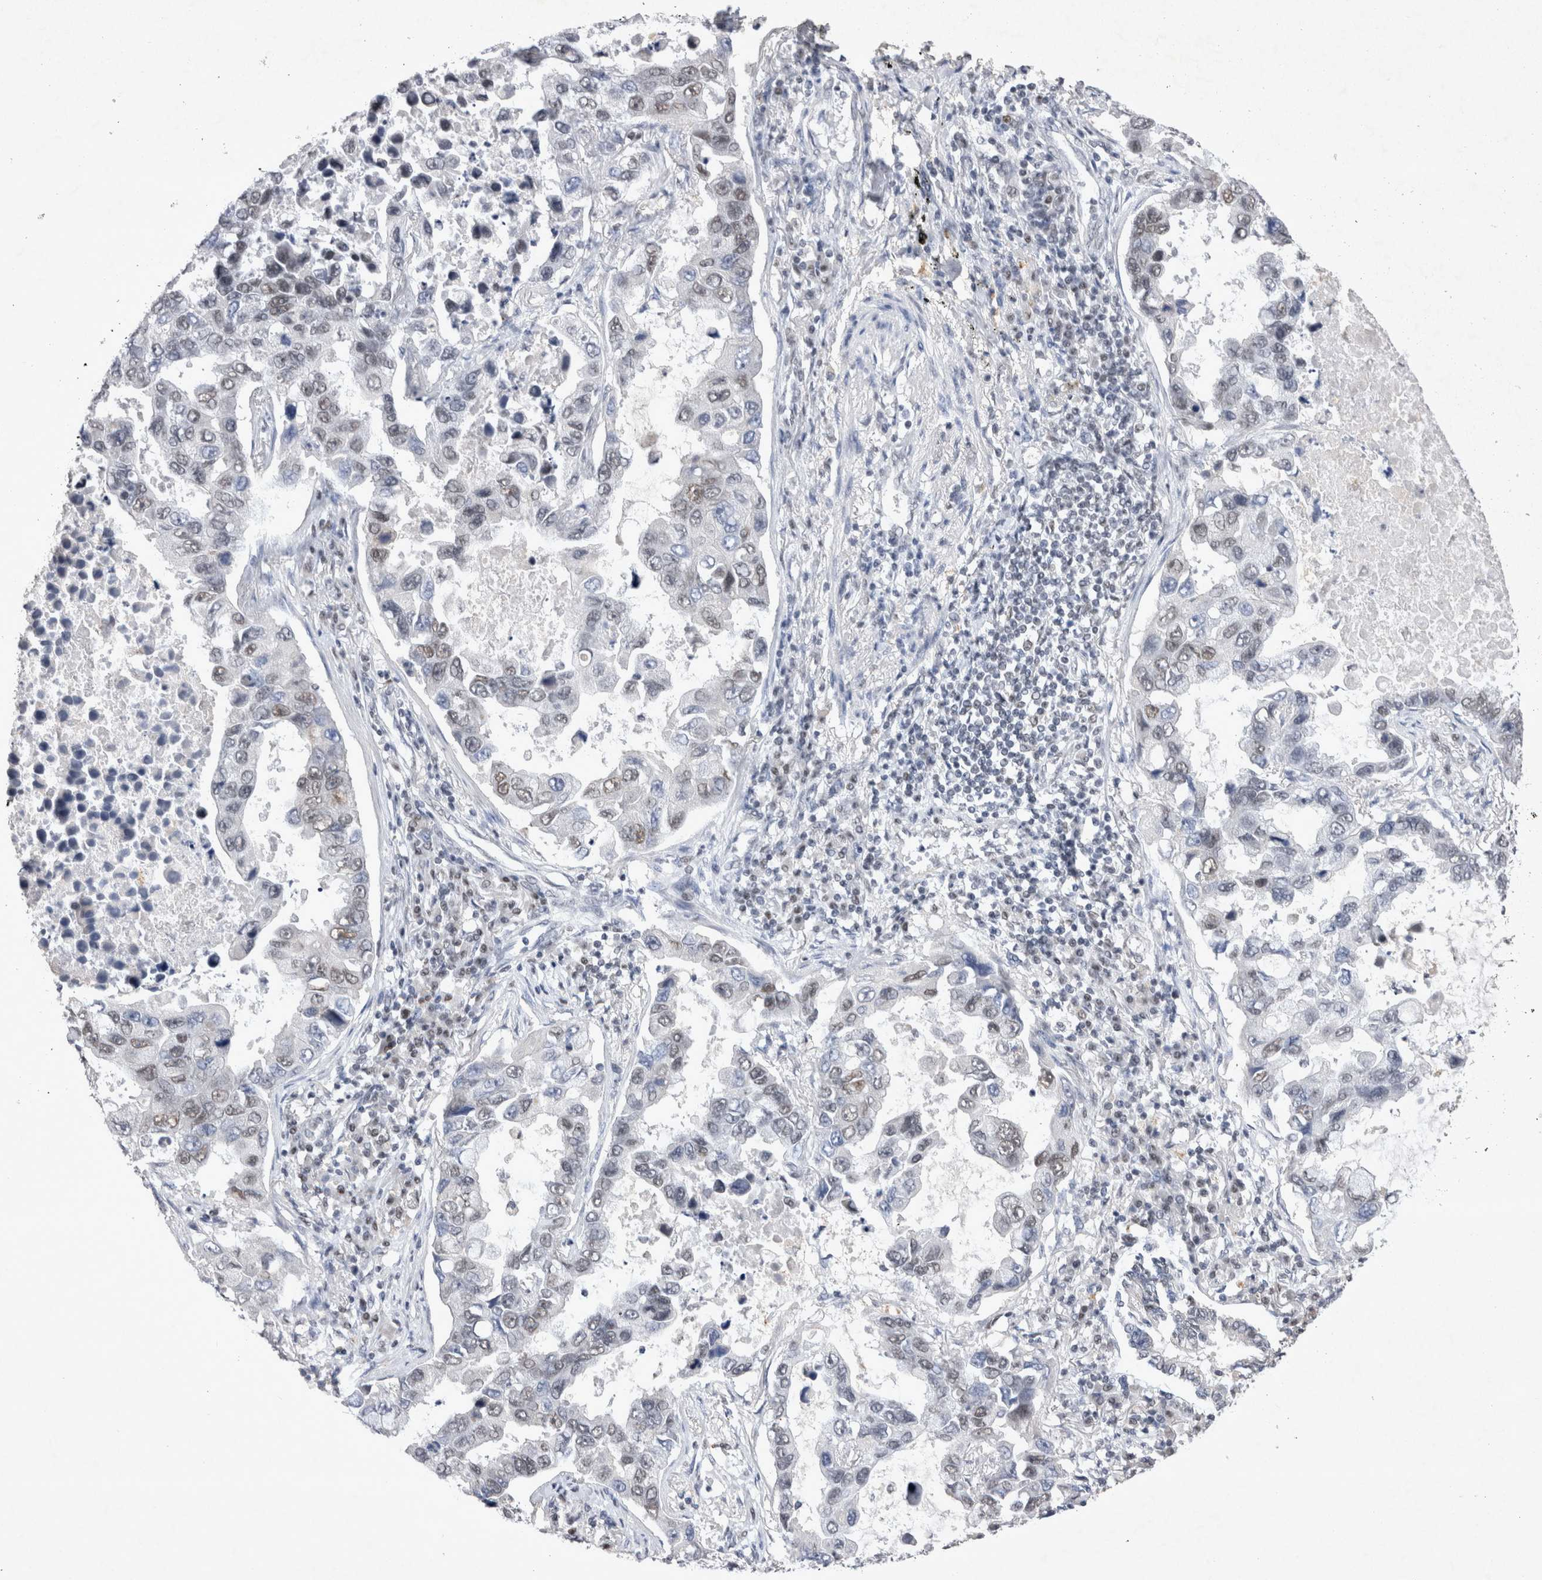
{"staining": {"intensity": "weak", "quantity": "25%-75%", "location": "nuclear"}, "tissue": "lung cancer", "cell_type": "Tumor cells", "image_type": "cancer", "snomed": [{"axis": "morphology", "description": "Adenocarcinoma, NOS"}, {"axis": "topography", "description": "Lung"}], "caption": "Weak nuclear expression for a protein is present in about 25%-75% of tumor cells of lung cancer using immunohistochemistry (IHC).", "gene": "RBM6", "patient": {"sex": "male", "age": 64}}